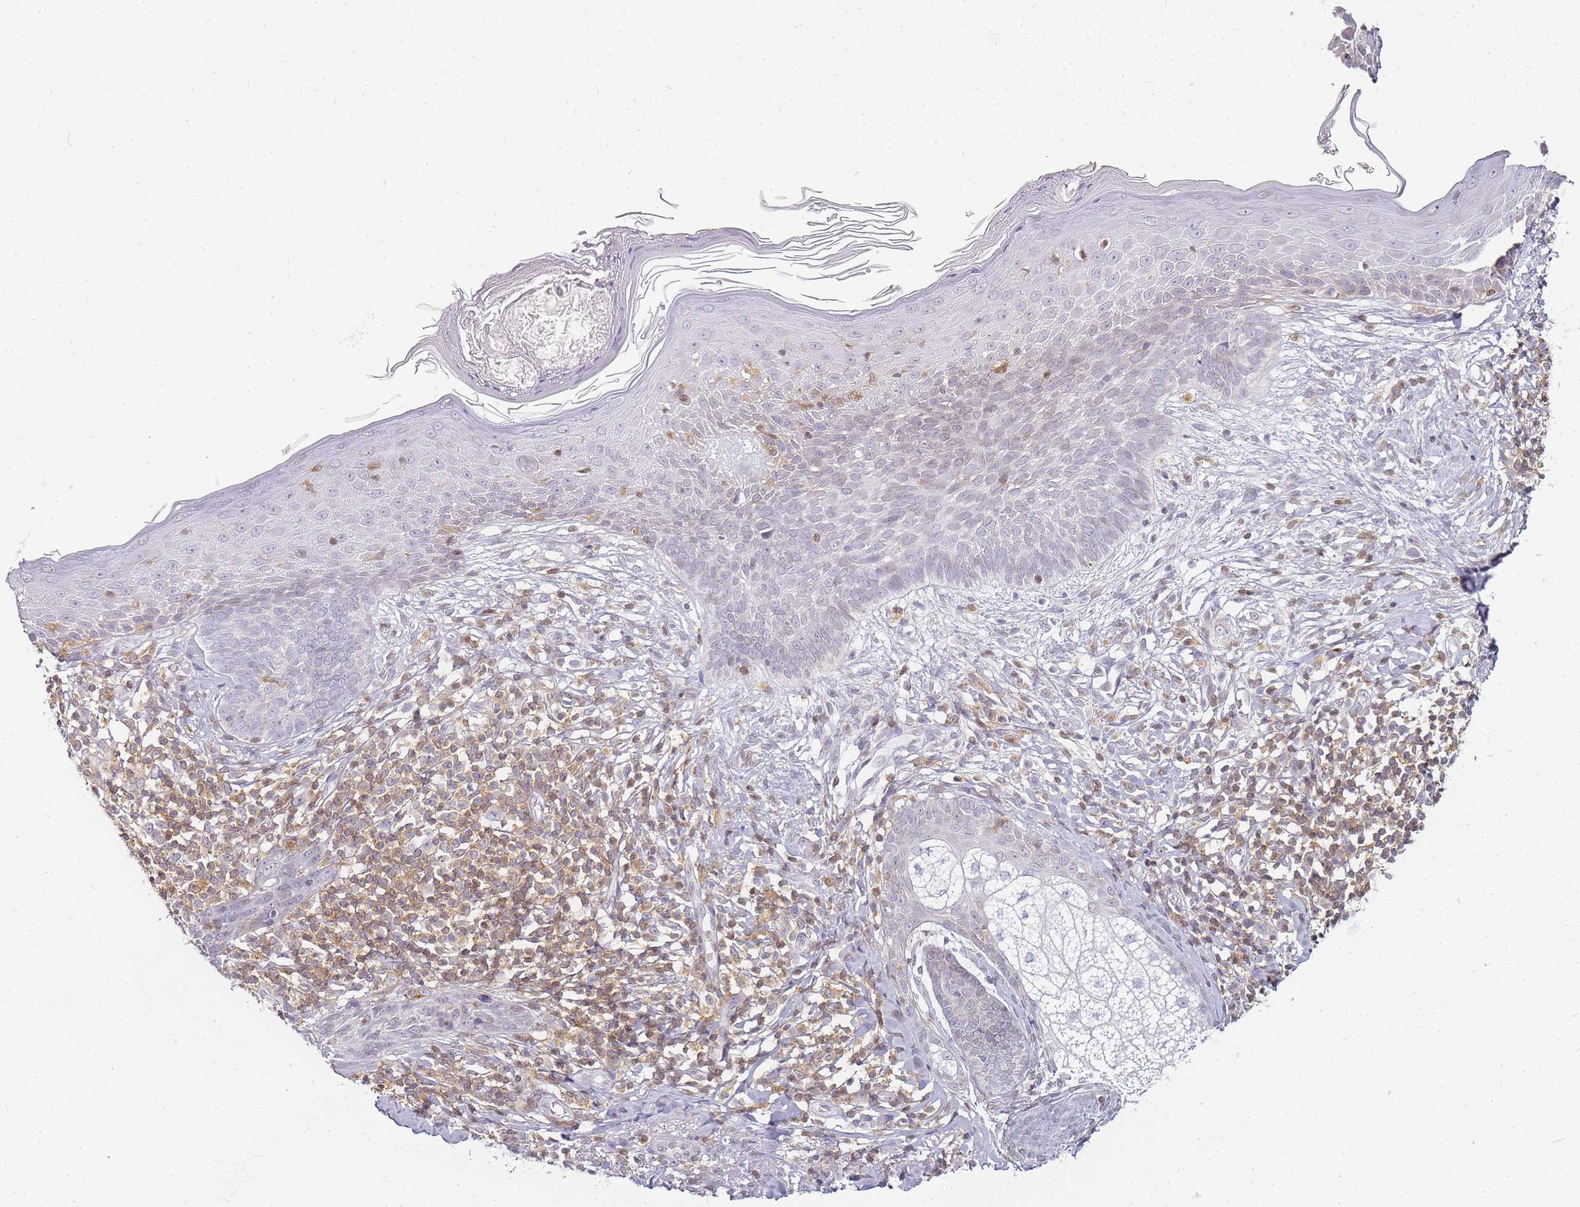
{"staining": {"intensity": "negative", "quantity": "none", "location": "none"}, "tissue": "skin cancer", "cell_type": "Tumor cells", "image_type": "cancer", "snomed": [{"axis": "morphology", "description": "Basal cell carcinoma"}, {"axis": "topography", "description": "Skin"}], "caption": "DAB (3,3'-diaminobenzidine) immunohistochemical staining of human basal cell carcinoma (skin) exhibits no significant positivity in tumor cells. Nuclei are stained in blue.", "gene": "JAKMIP1", "patient": {"sex": "male", "age": 73}}